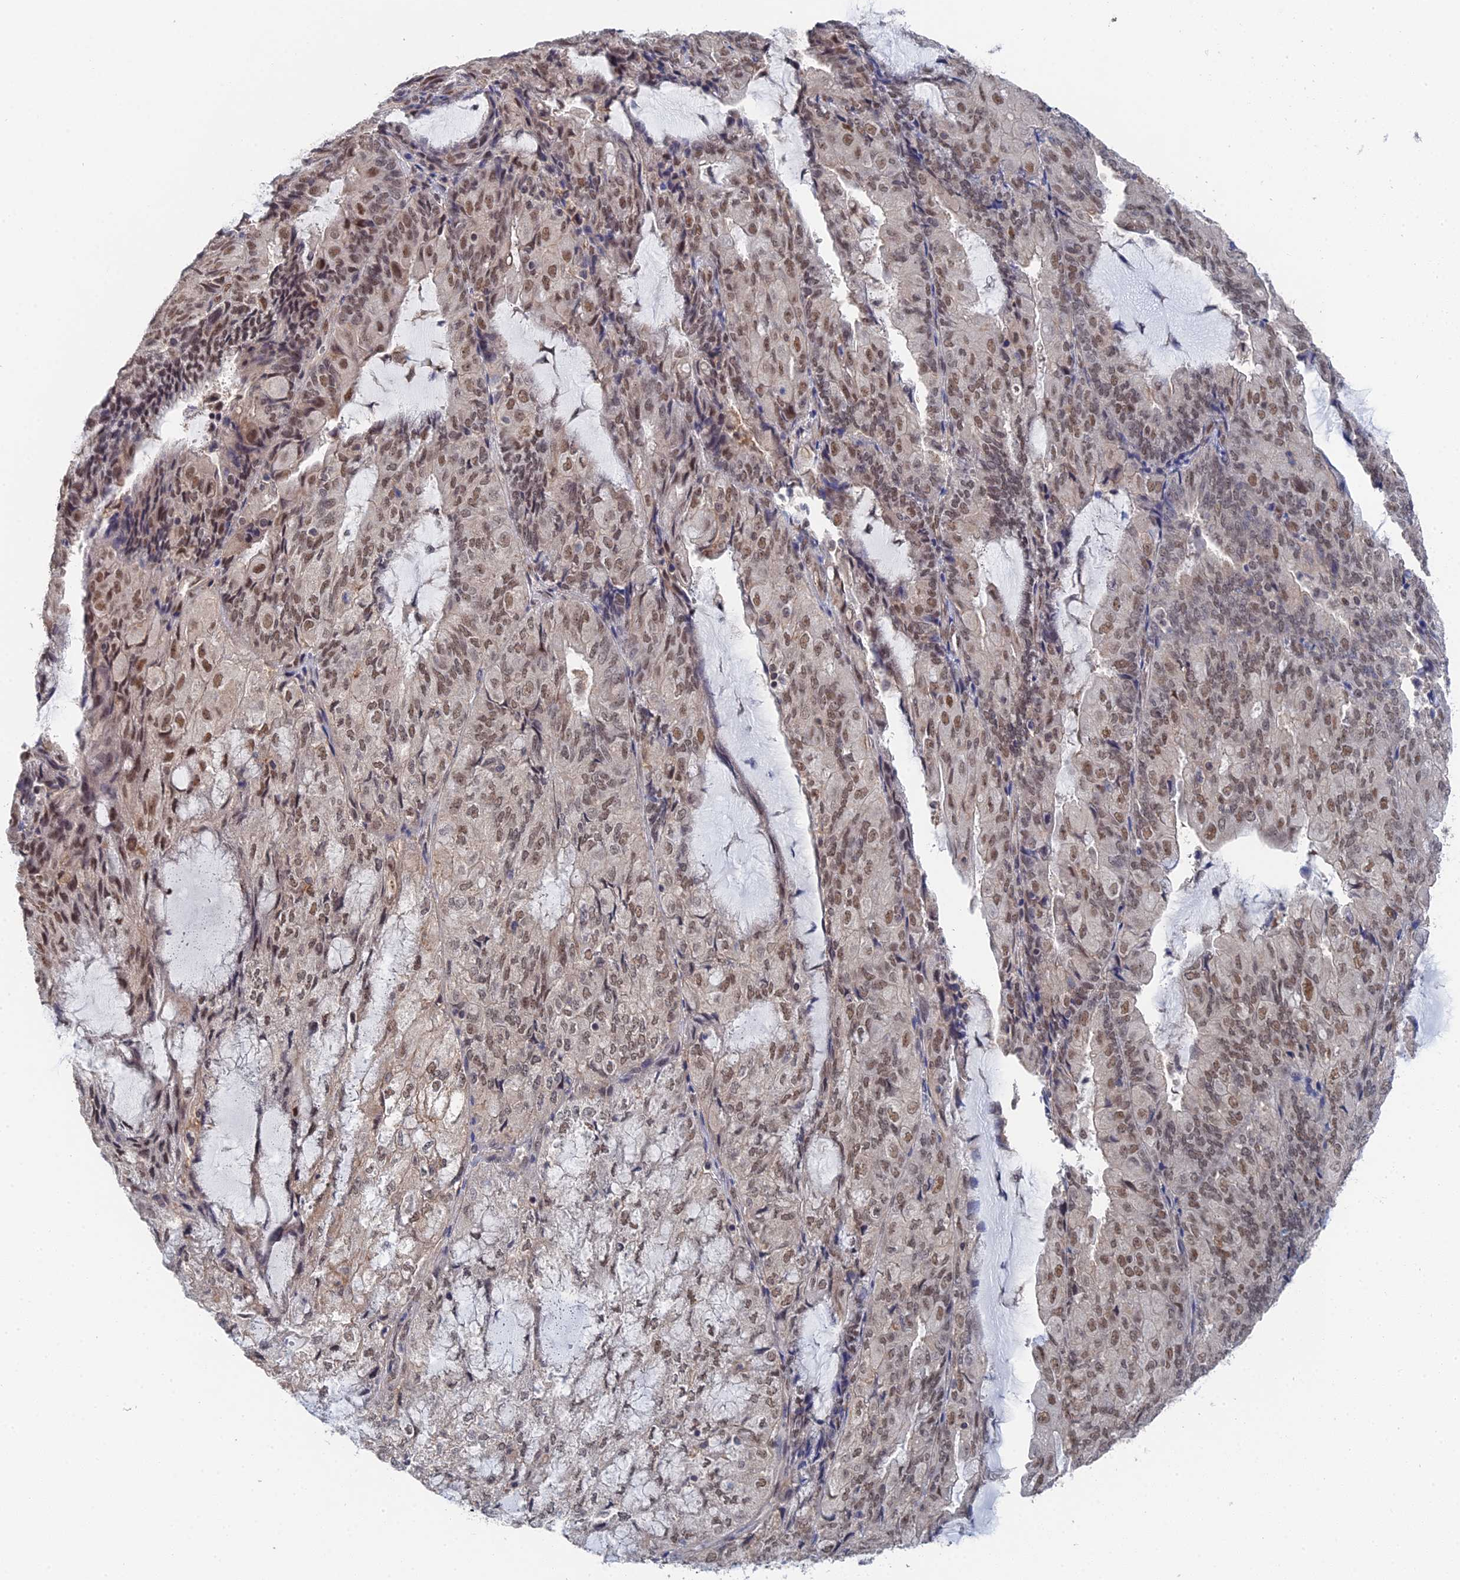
{"staining": {"intensity": "moderate", "quantity": ">75%", "location": "nuclear"}, "tissue": "endometrial cancer", "cell_type": "Tumor cells", "image_type": "cancer", "snomed": [{"axis": "morphology", "description": "Adenocarcinoma, NOS"}, {"axis": "topography", "description": "Endometrium"}], "caption": "Immunohistochemistry micrograph of neoplastic tissue: endometrial adenocarcinoma stained using immunohistochemistry reveals medium levels of moderate protein expression localized specifically in the nuclear of tumor cells, appearing as a nuclear brown color.", "gene": "TSSC4", "patient": {"sex": "female", "age": 81}}